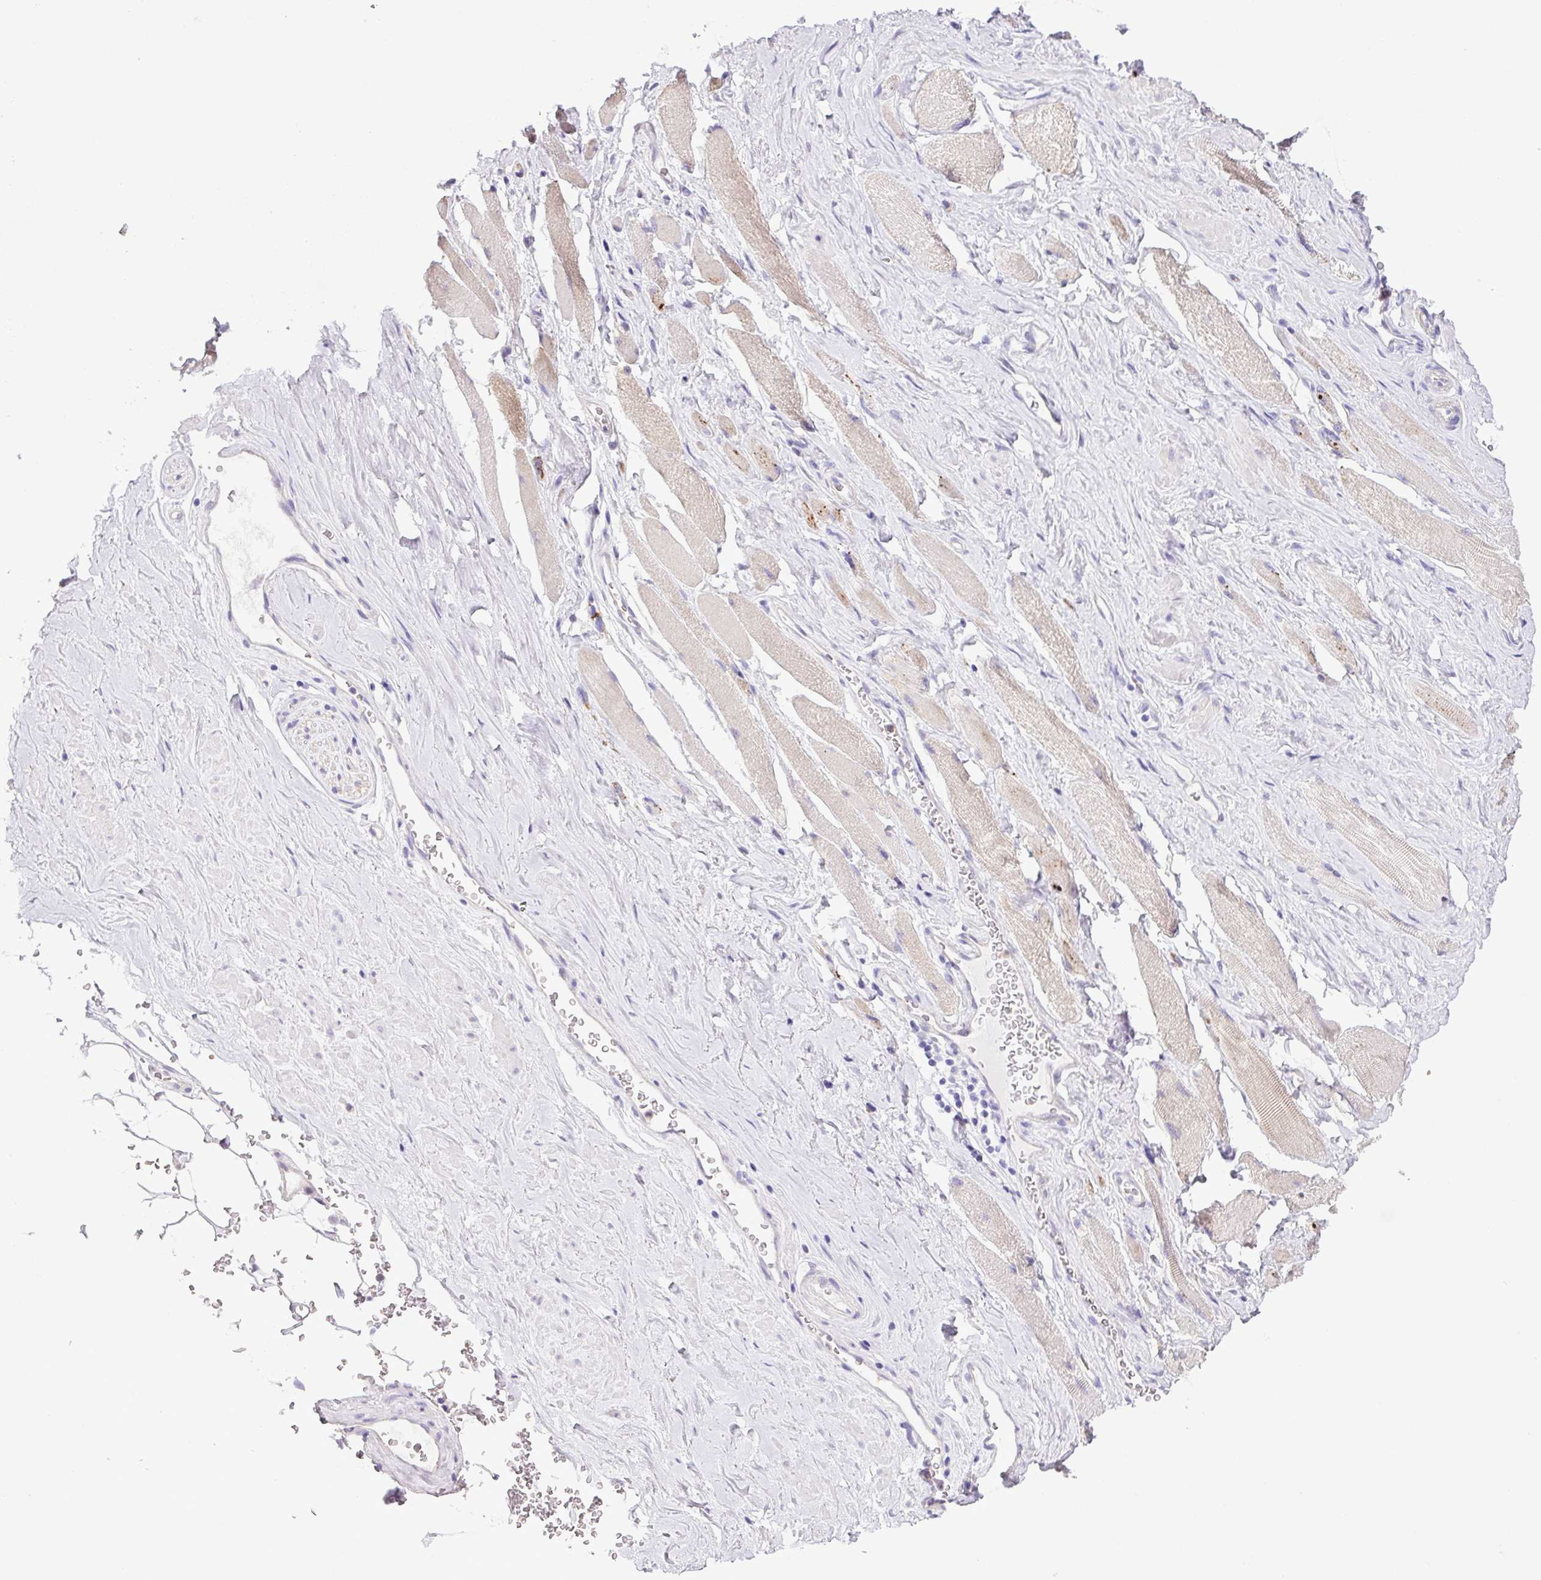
{"staining": {"intensity": "negative", "quantity": "none", "location": "none"}, "tissue": "adipose tissue", "cell_type": "Adipocytes", "image_type": "normal", "snomed": [{"axis": "morphology", "description": "Normal tissue, NOS"}, {"axis": "topography", "description": "Prostate"}, {"axis": "topography", "description": "Peripheral nerve tissue"}], "caption": "The immunohistochemistry histopathology image has no significant positivity in adipocytes of adipose tissue.", "gene": "TONSL", "patient": {"sex": "male", "age": 61}}